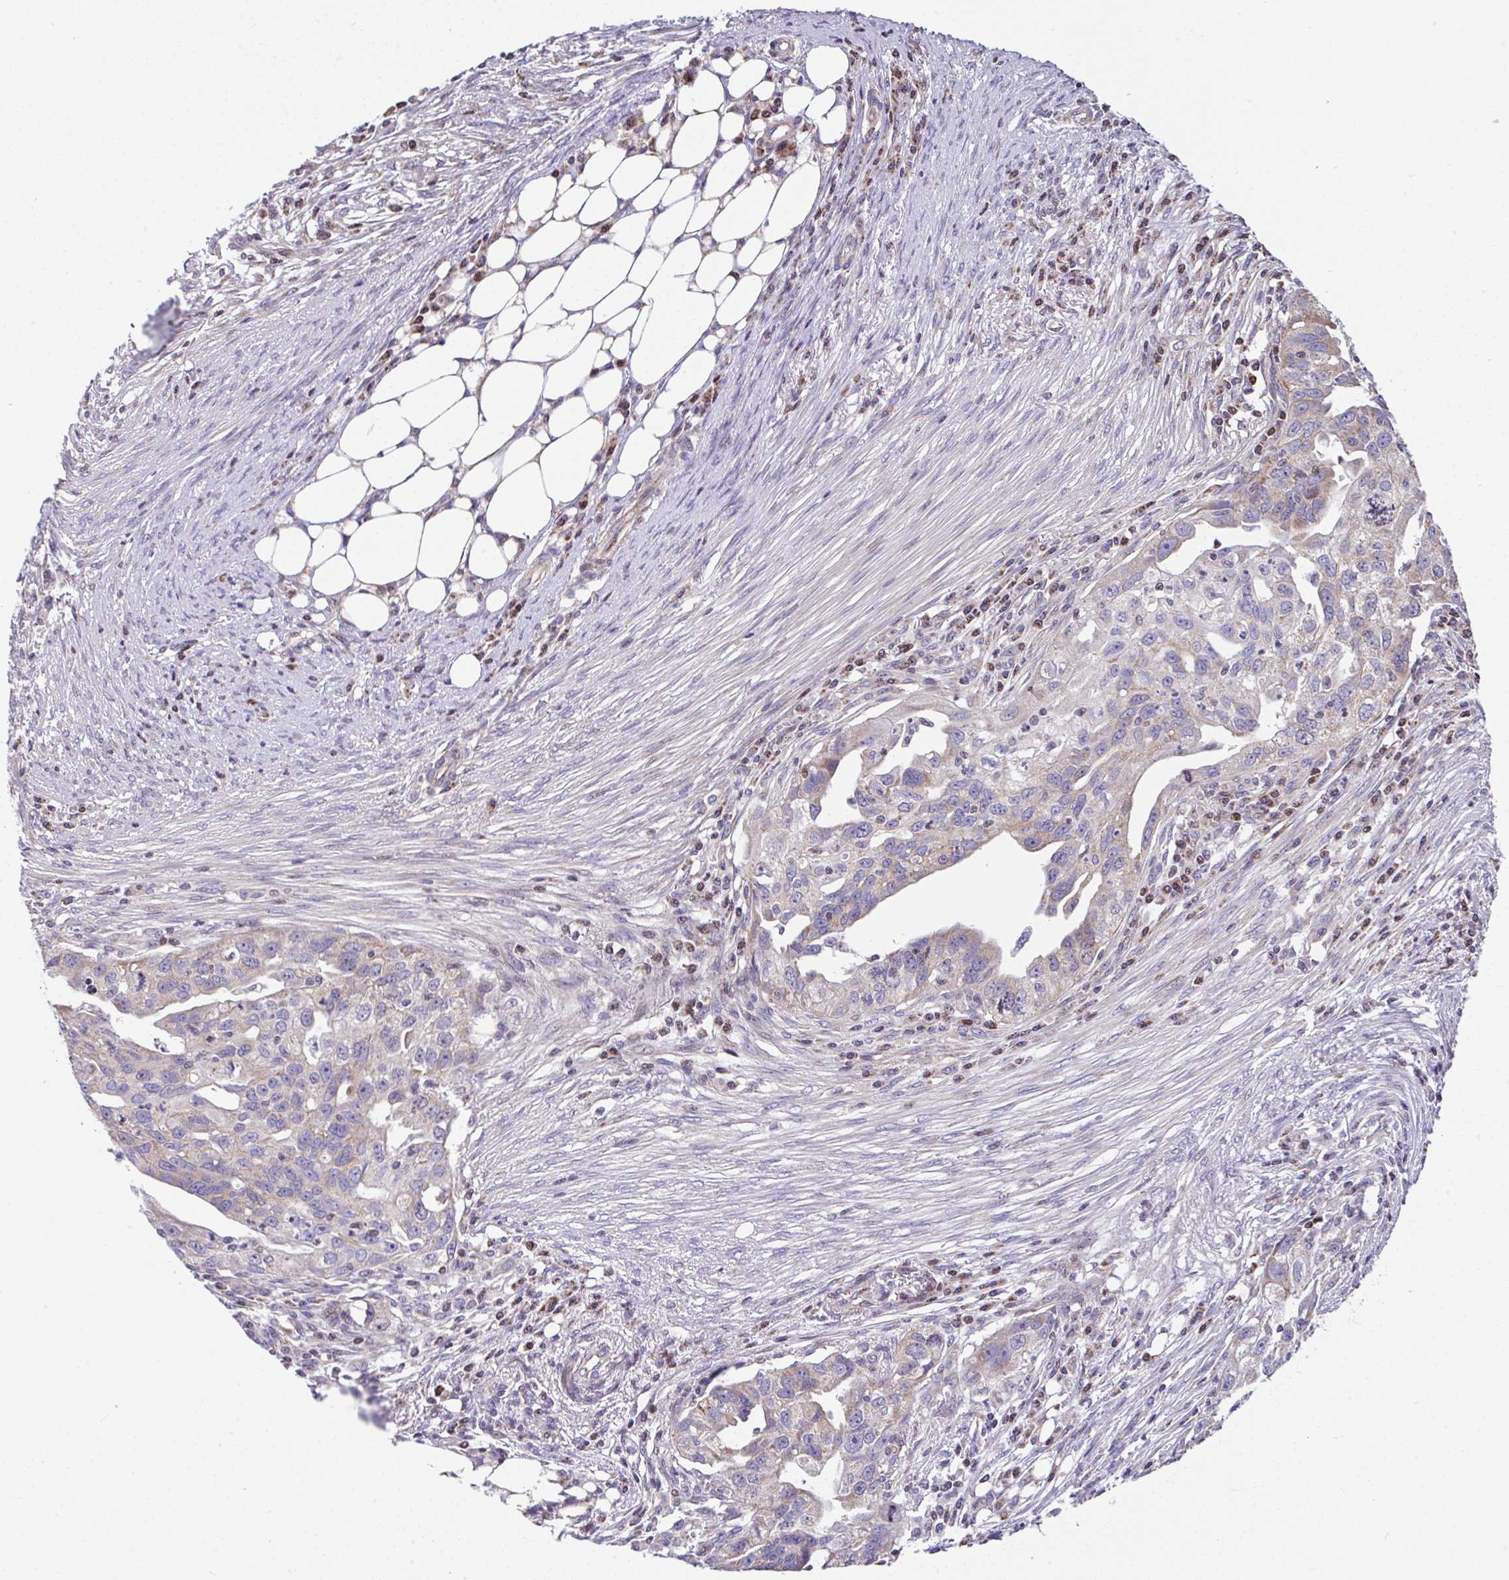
{"staining": {"intensity": "weak", "quantity": "25%-75%", "location": "cytoplasmic/membranous"}, "tissue": "ovarian cancer", "cell_type": "Tumor cells", "image_type": "cancer", "snomed": [{"axis": "morphology", "description": "Carcinoma, endometroid"}, {"axis": "morphology", "description": "Cystadenocarcinoma, serous, NOS"}, {"axis": "topography", "description": "Ovary"}], "caption": "This image exhibits ovarian cancer (endometroid carcinoma) stained with immunohistochemistry to label a protein in brown. The cytoplasmic/membranous of tumor cells show weak positivity for the protein. Nuclei are counter-stained blue.", "gene": "FIGNL1", "patient": {"sex": "female", "age": 45}}